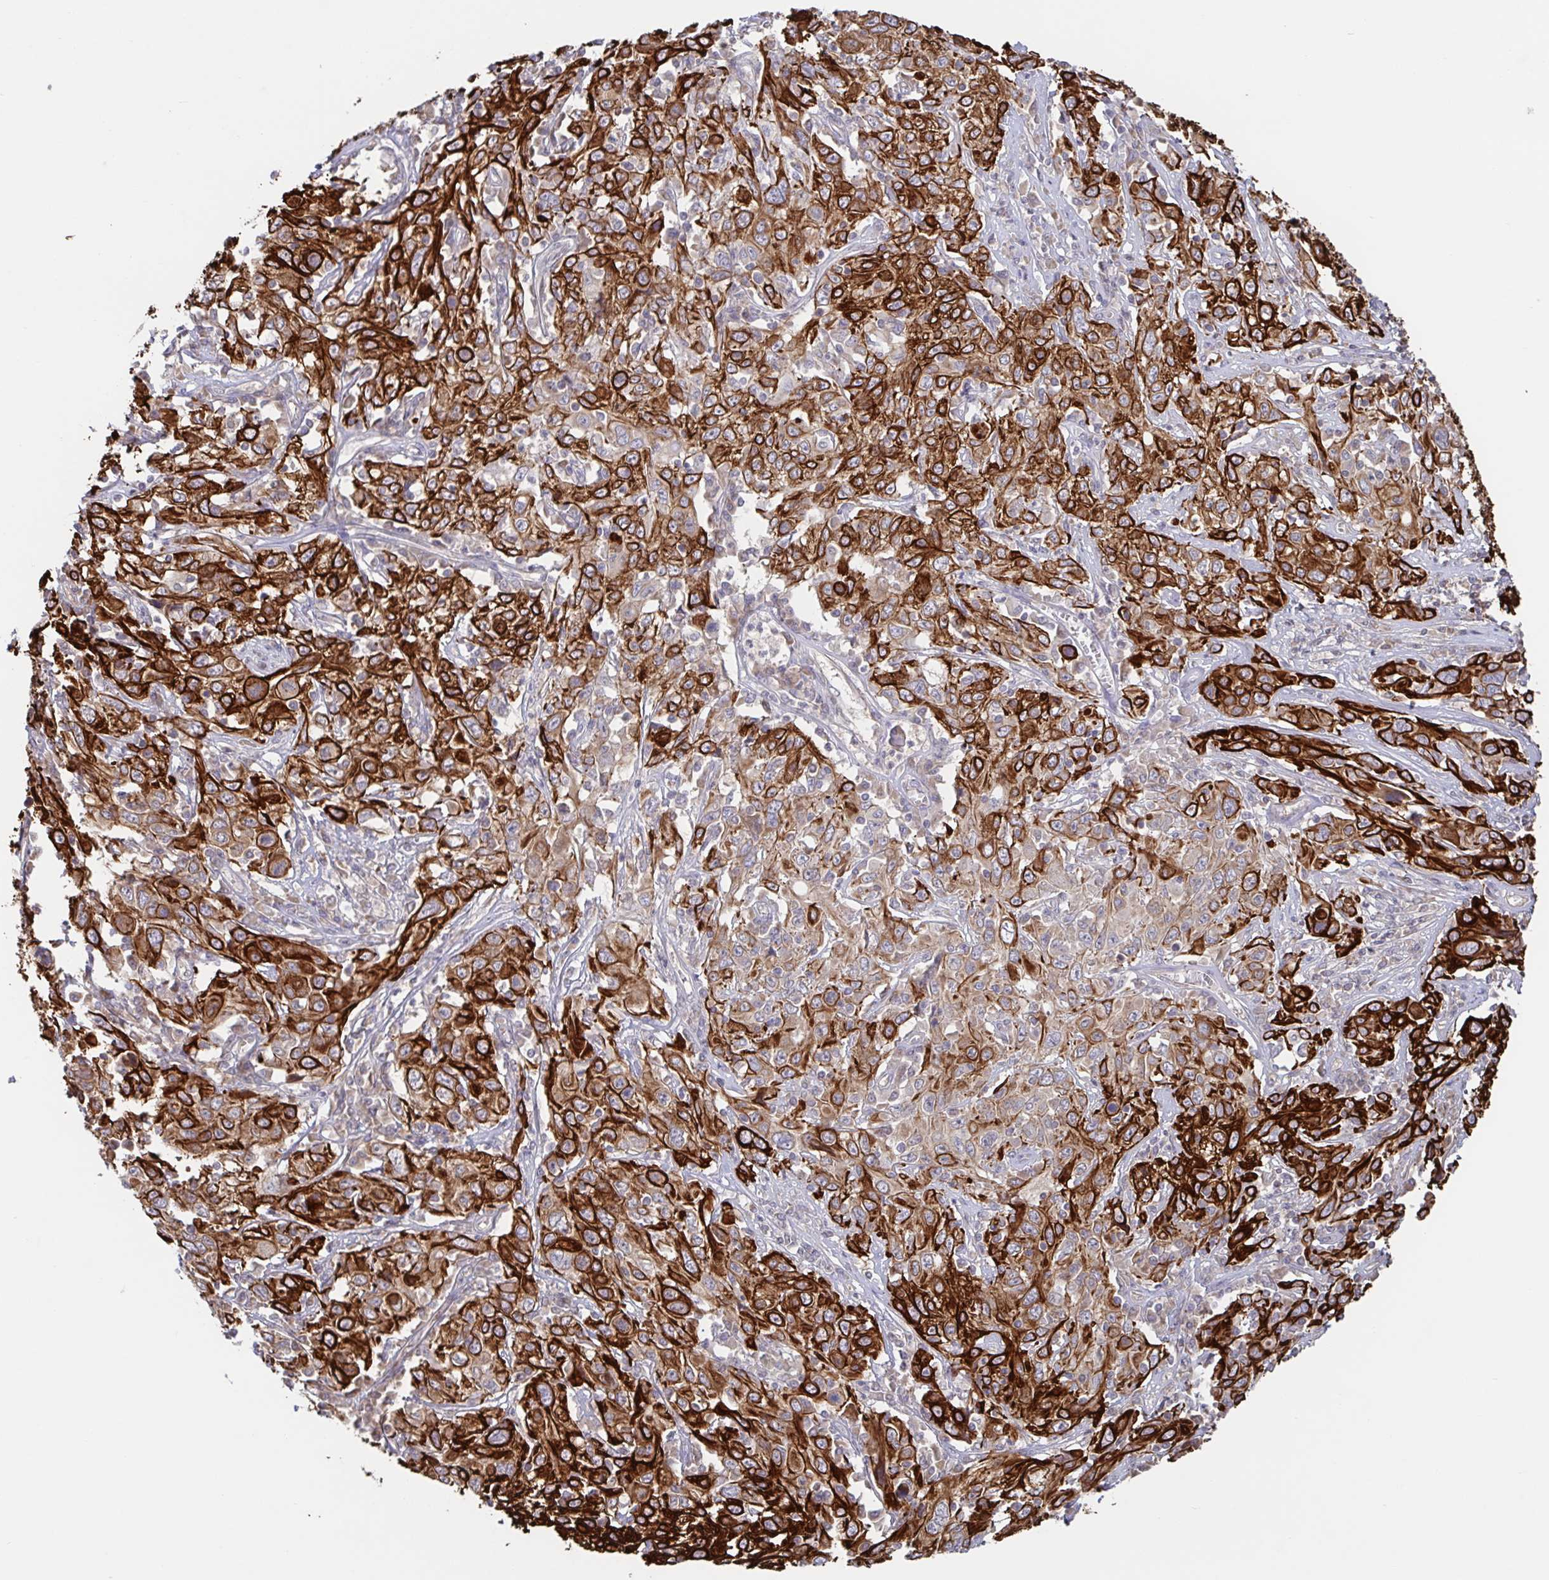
{"staining": {"intensity": "strong", "quantity": ">75%", "location": "cytoplasmic/membranous"}, "tissue": "cervical cancer", "cell_type": "Tumor cells", "image_type": "cancer", "snomed": [{"axis": "morphology", "description": "Squamous cell carcinoma, NOS"}, {"axis": "topography", "description": "Cervix"}], "caption": "Strong cytoplasmic/membranous staining for a protein is present in about >75% of tumor cells of cervical squamous cell carcinoma using IHC.", "gene": "AACS", "patient": {"sex": "female", "age": 46}}